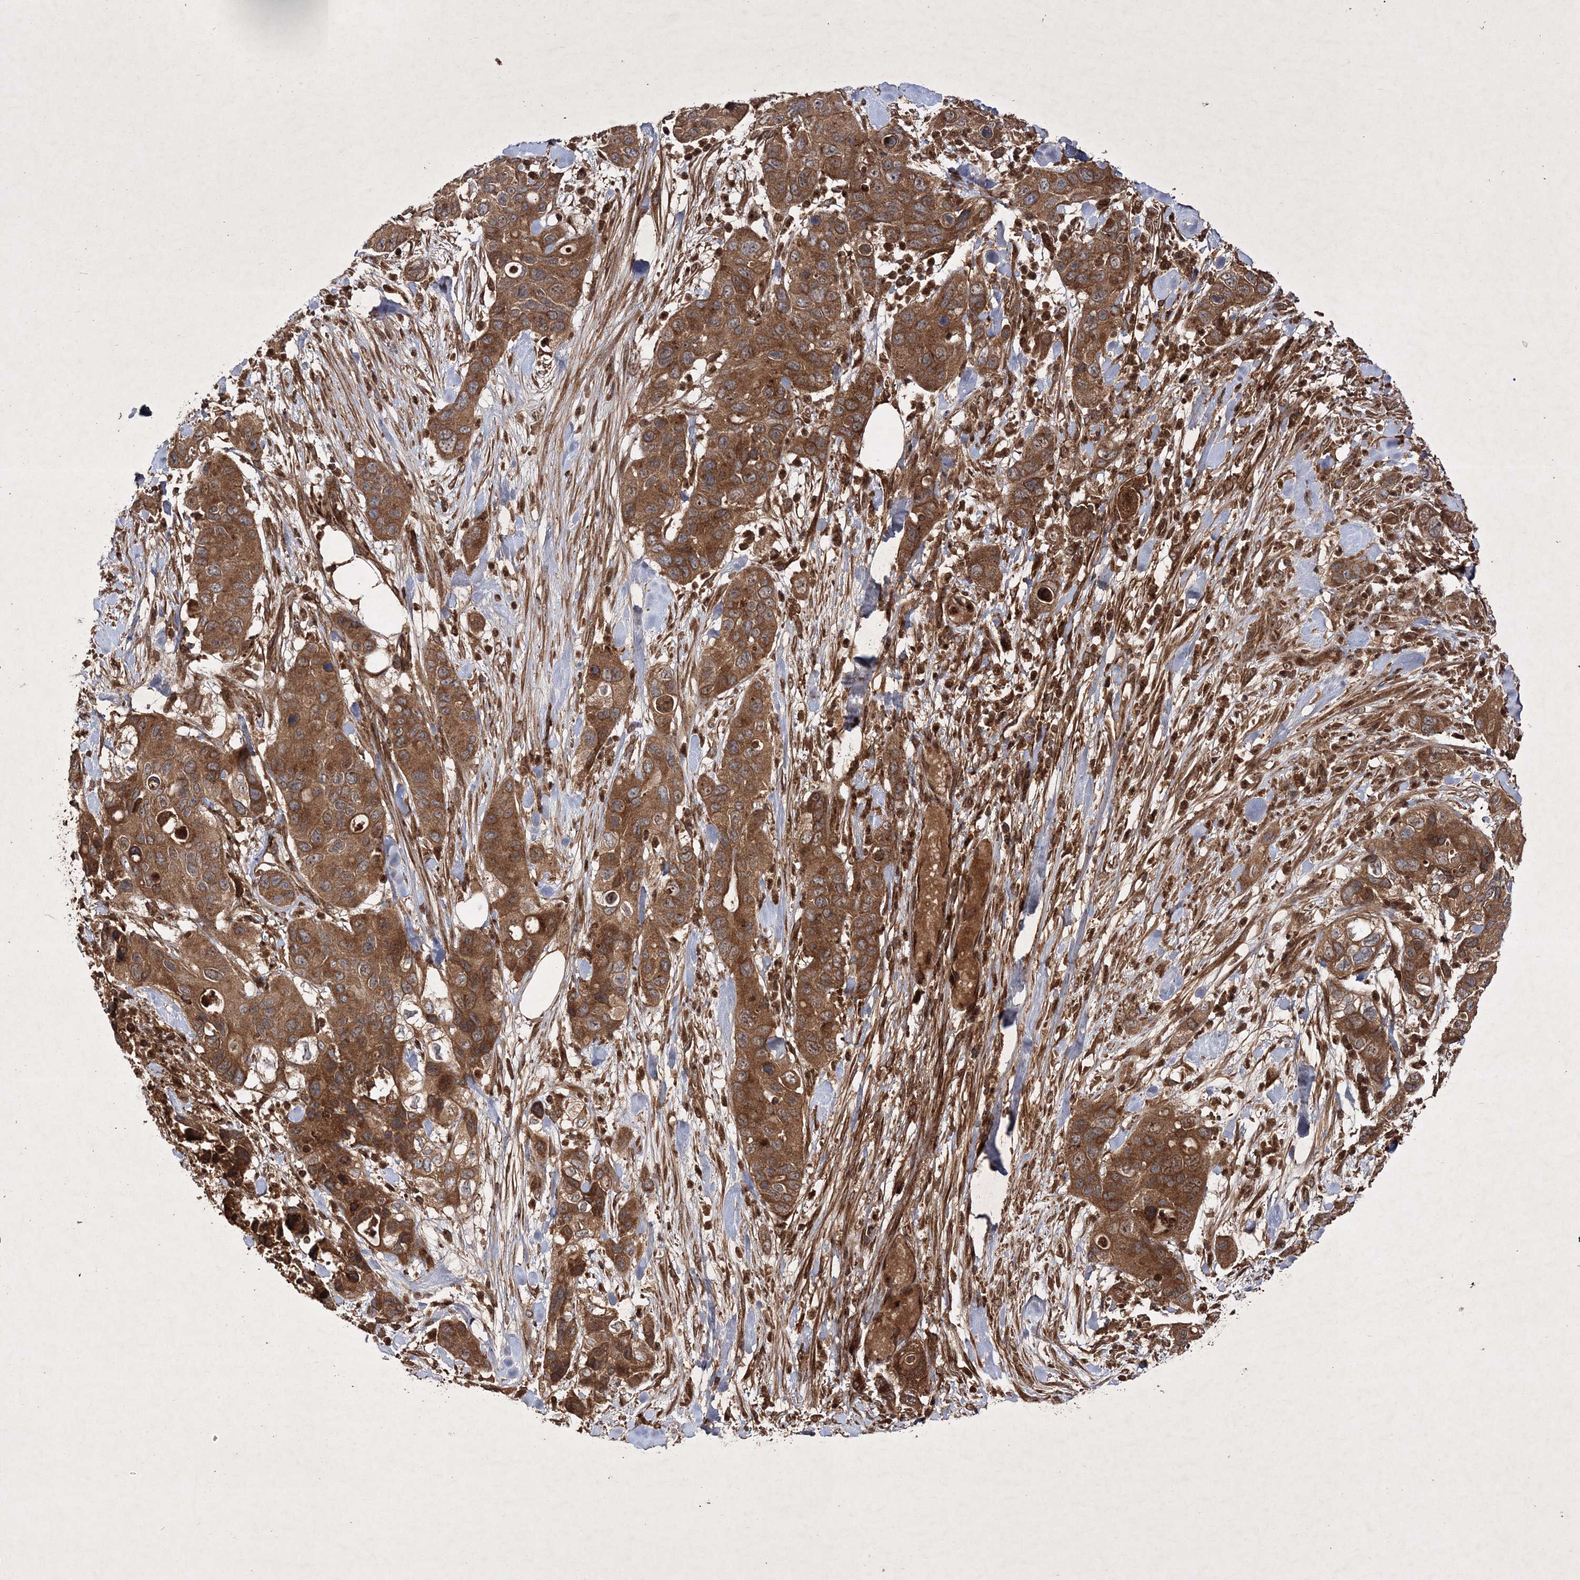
{"staining": {"intensity": "strong", "quantity": ">75%", "location": "cytoplasmic/membranous"}, "tissue": "pancreatic cancer", "cell_type": "Tumor cells", "image_type": "cancer", "snomed": [{"axis": "morphology", "description": "Adenocarcinoma, NOS"}, {"axis": "topography", "description": "Pancreas"}], "caption": "Human pancreatic adenocarcinoma stained for a protein (brown) shows strong cytoplasmic/membranous positive staining in approximately >75% of tumor cells.", "gene": "DNAJC13", "patient": {"sex": "female", "age": 71}}